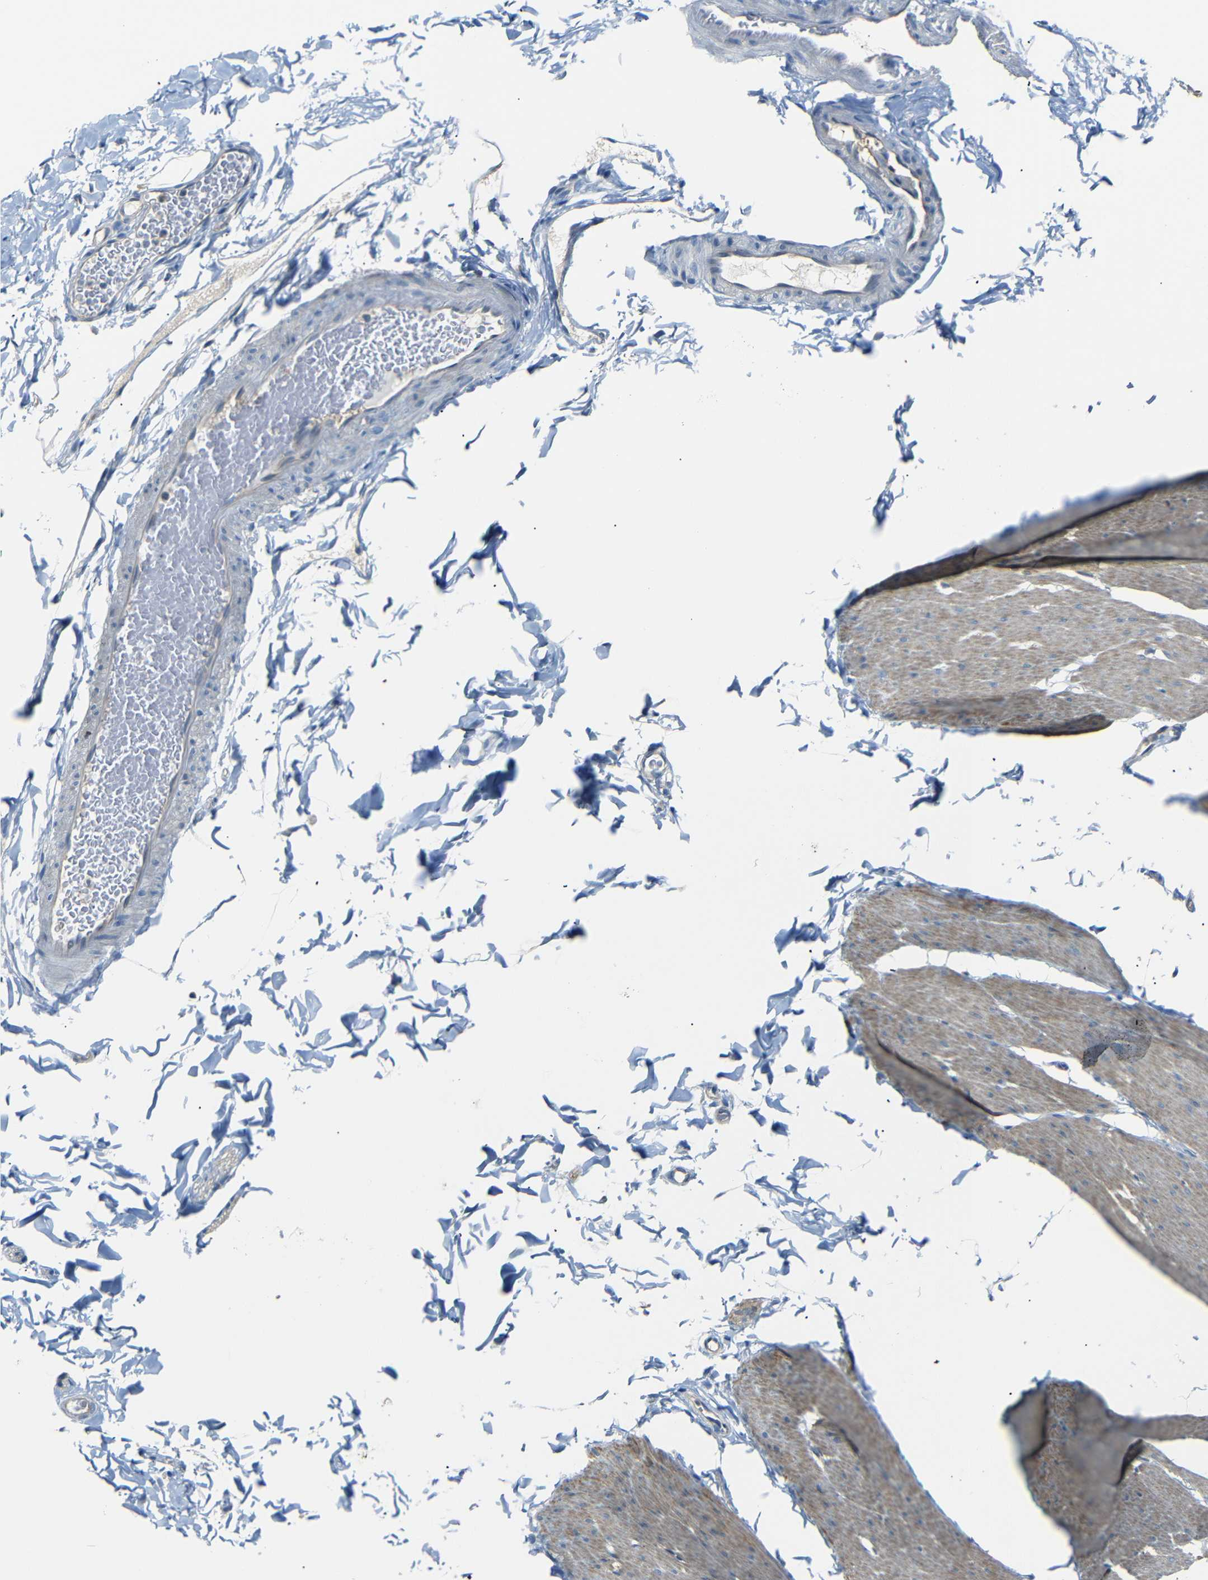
{"staining": {"intensity": "weak", "quantity": "25%-75%", "location": "cytoplasmic/membranous"}, "tissue": "smooth muscle", "cell_type": "Smooth muscle cells", "image_type": "normal", "snomed": [{"axis": "morphology", "description": "Normal tissue, NOS"}, {"axis": "topography", "description": "Smooth muscle"}, {"axis": "topography", "description": "Colon"}], "caption": "Smooth muscle cells show low levels of weak cytoplasmic/membranous positivity in approximately 25%-75% of cells in unremarkable human smooth muscle.", "gene": "SFN", "patient": {"sex": "male", "age": 67}}